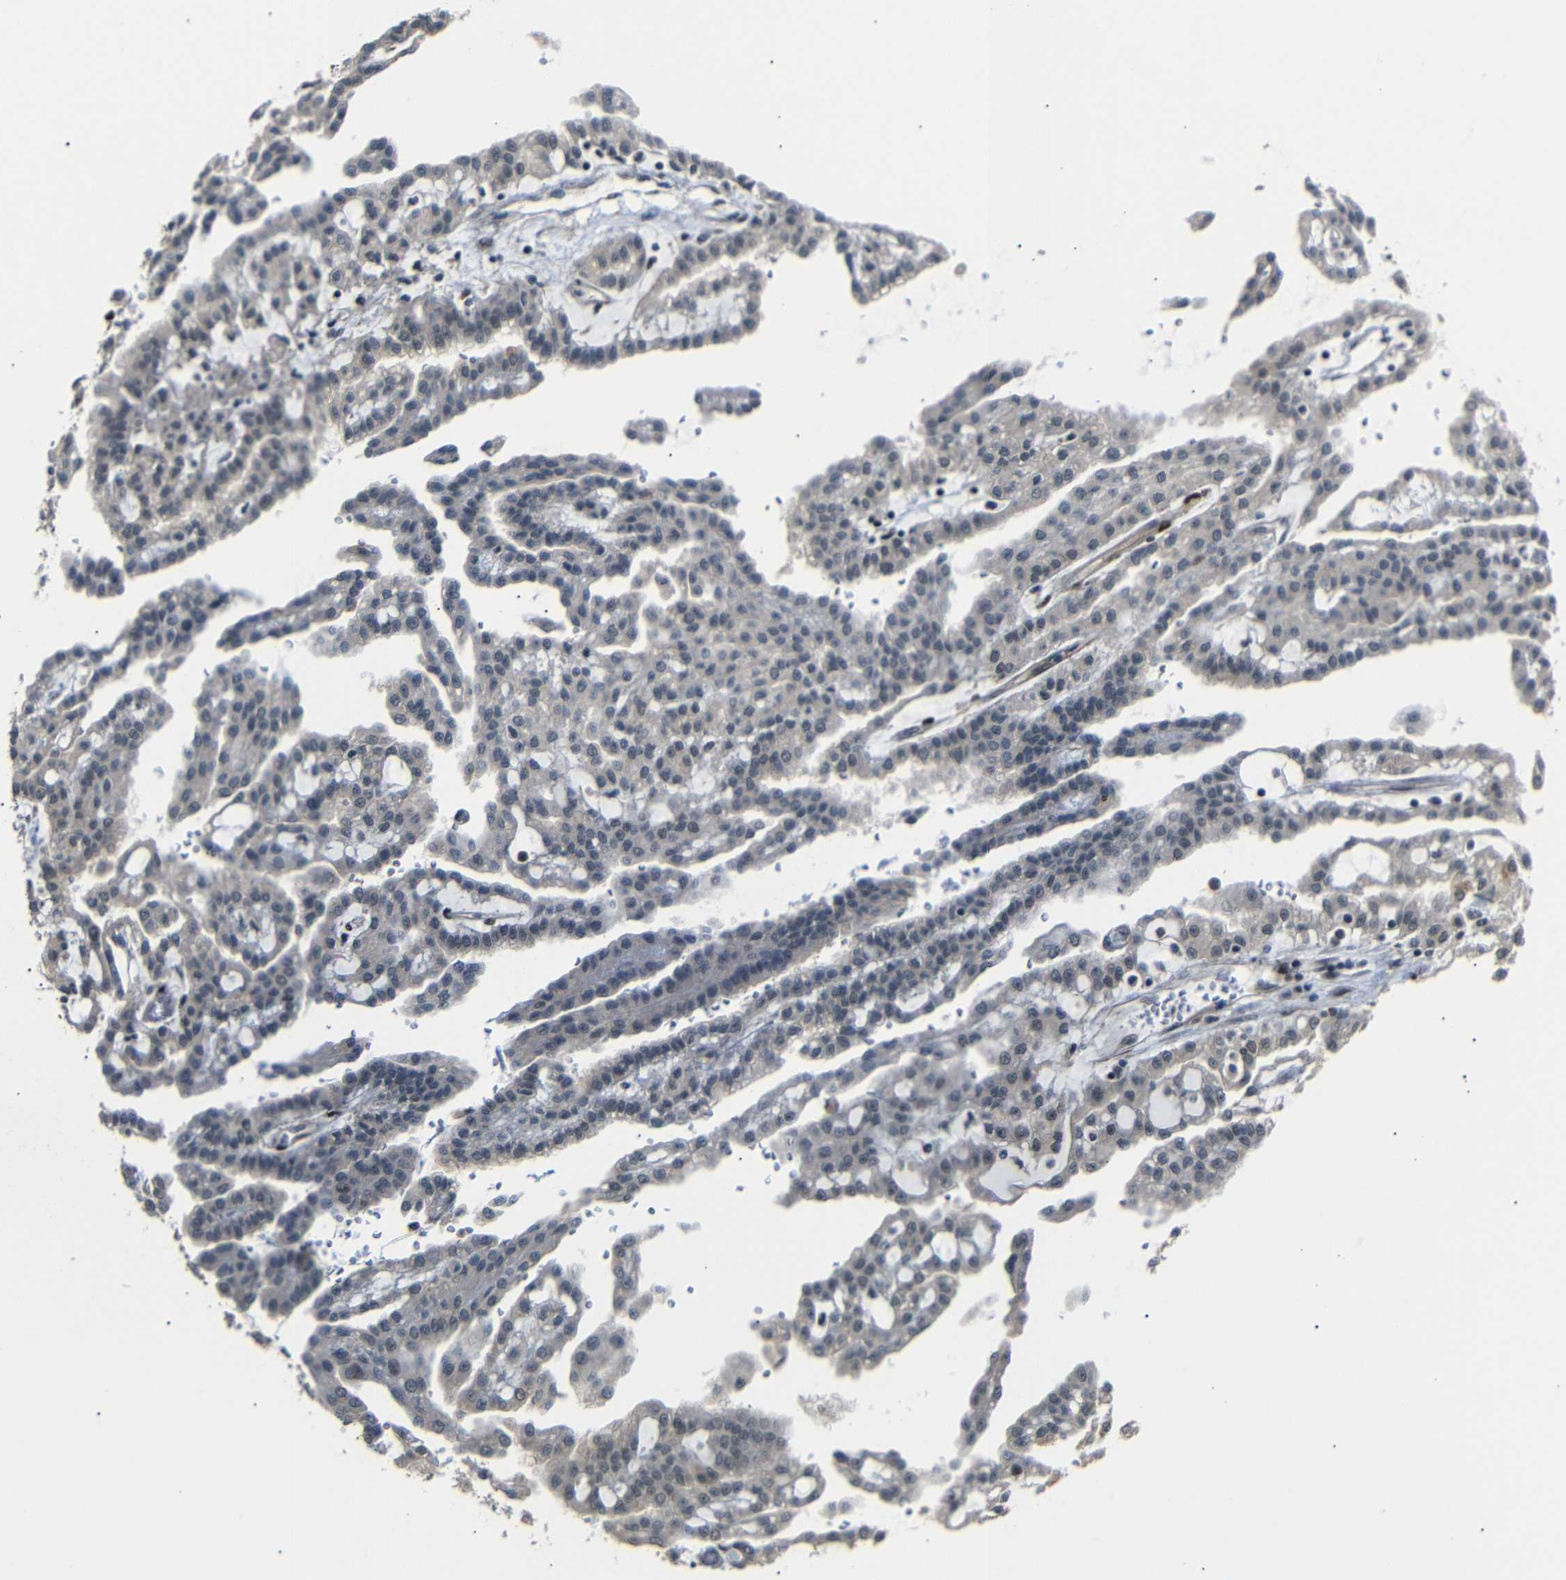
{"staining": {"intensity": "negative", "quantity": "none", "location": "none"}, "tissue": "renal cancer", "cell_type": "Tumor cells", "image_type": "cancer", "snomed": [{"axis": "morphology", "description": "Adenocarcinoma, NOS"}, {"axis": "topography", "description": "Kidney"}], "caption": "IHC of renal adenocarcinoma displays no positivity in tumor cells.", "gene": "TBX2", "patient": {"sex": "male", "age": 63}}